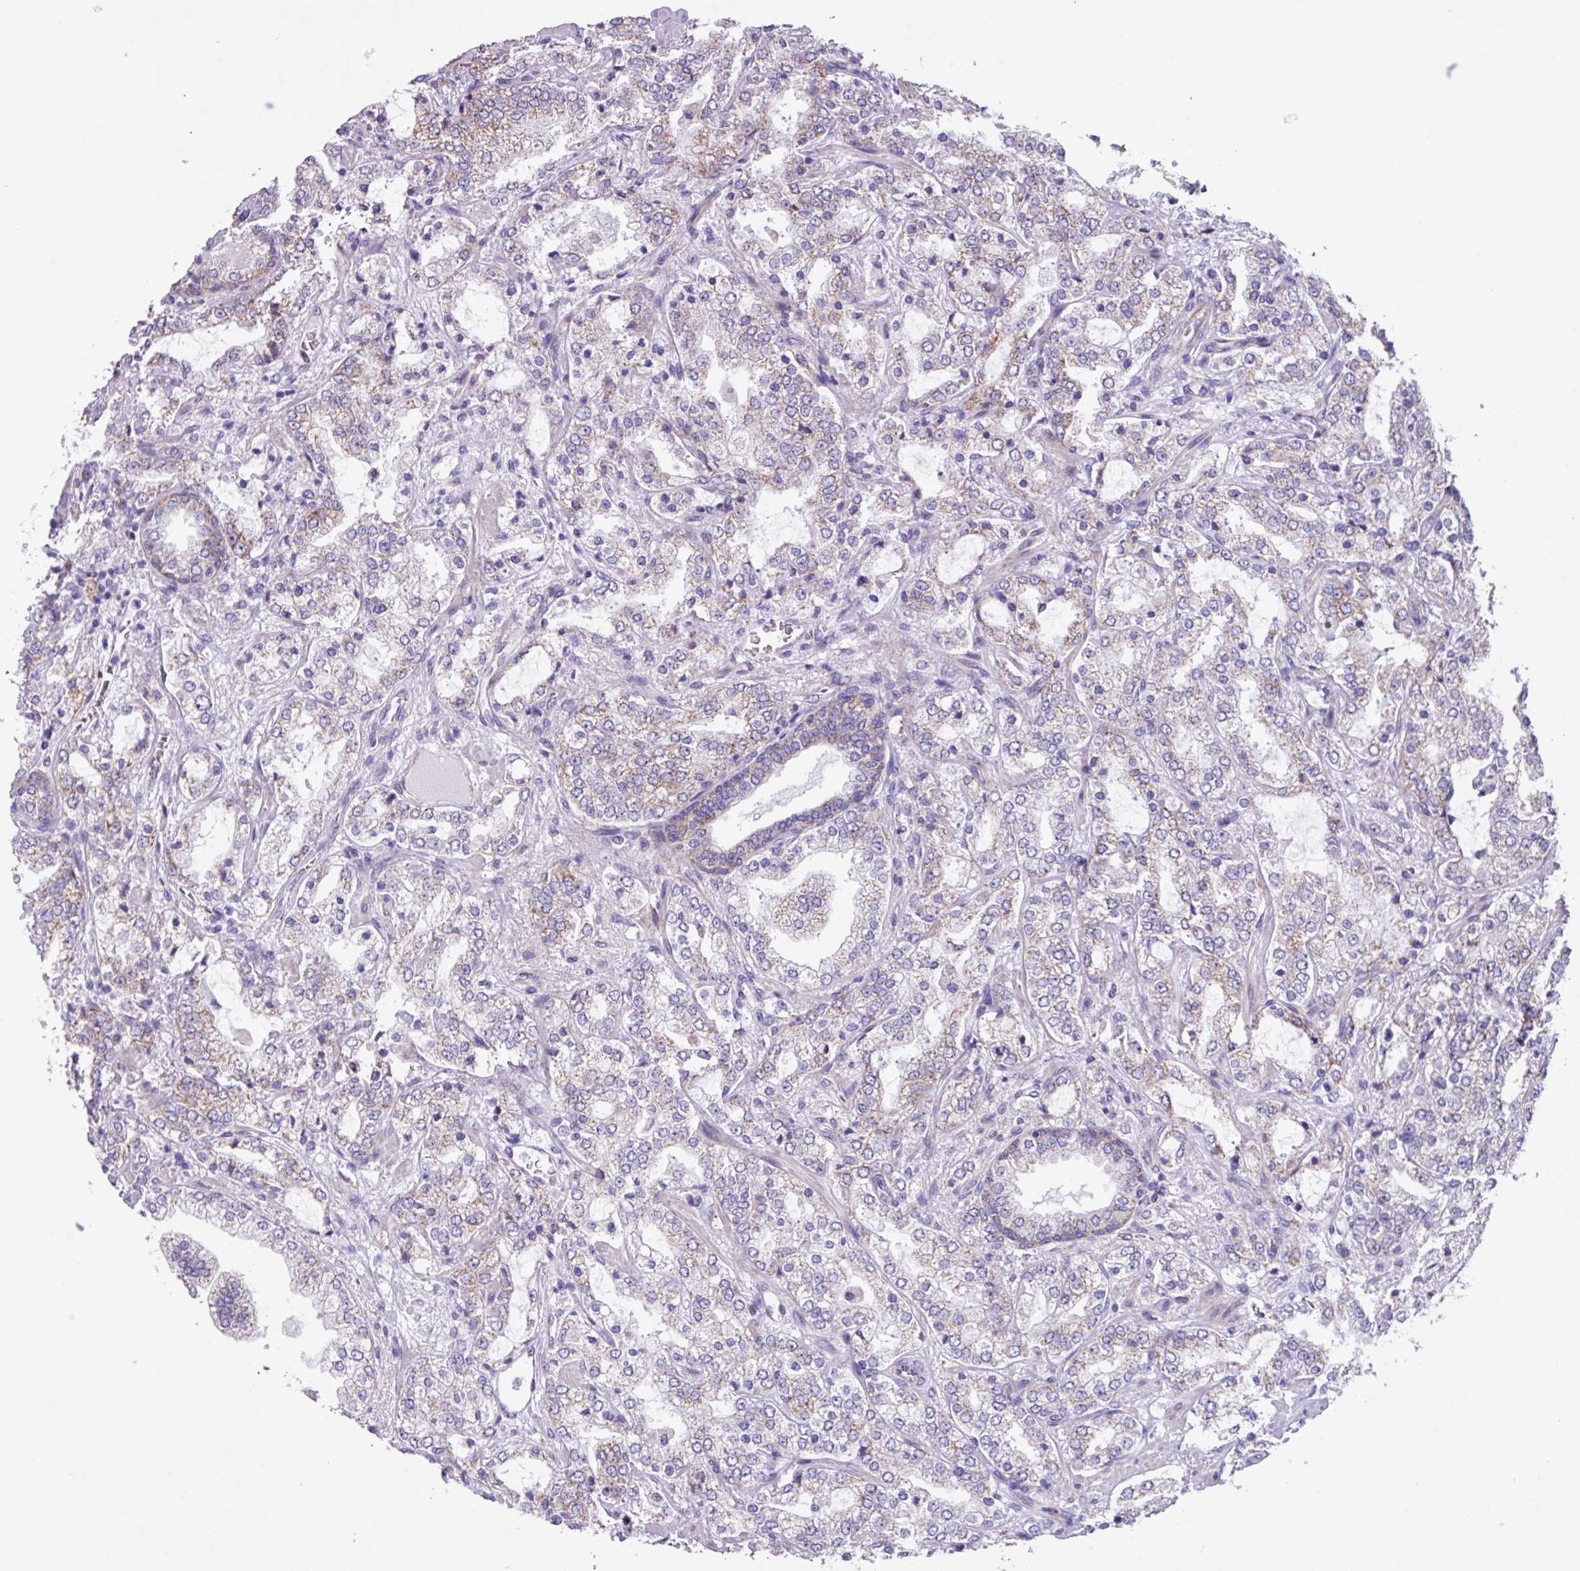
{"staining": {"intensity": "weak", "quantity": "<25%", "location": "cytoplasmic/membranous"}, "tissue": "prostate cancer", "cell_type": "Tumor cells", "image_type": "cancer", "snomed": [{"axis": "morphology", "description": "Adenocarcinoma, High grade"}, {"axis": "topography", "description": "Prostate"}], "caption": "Protein analysis of prostate cancer (high-grade adenocarcinoma) displays no significant expression in tumor cells. (Stains: DAB (3,3'-diaminobenzidine) immunohistochemistry (IHC) with hematoxylin counter stain, Microscopy: brightfield microscopy at high magnification).", "gene": "OTULIN", "patient": {"sex": "male", "age": 64}}